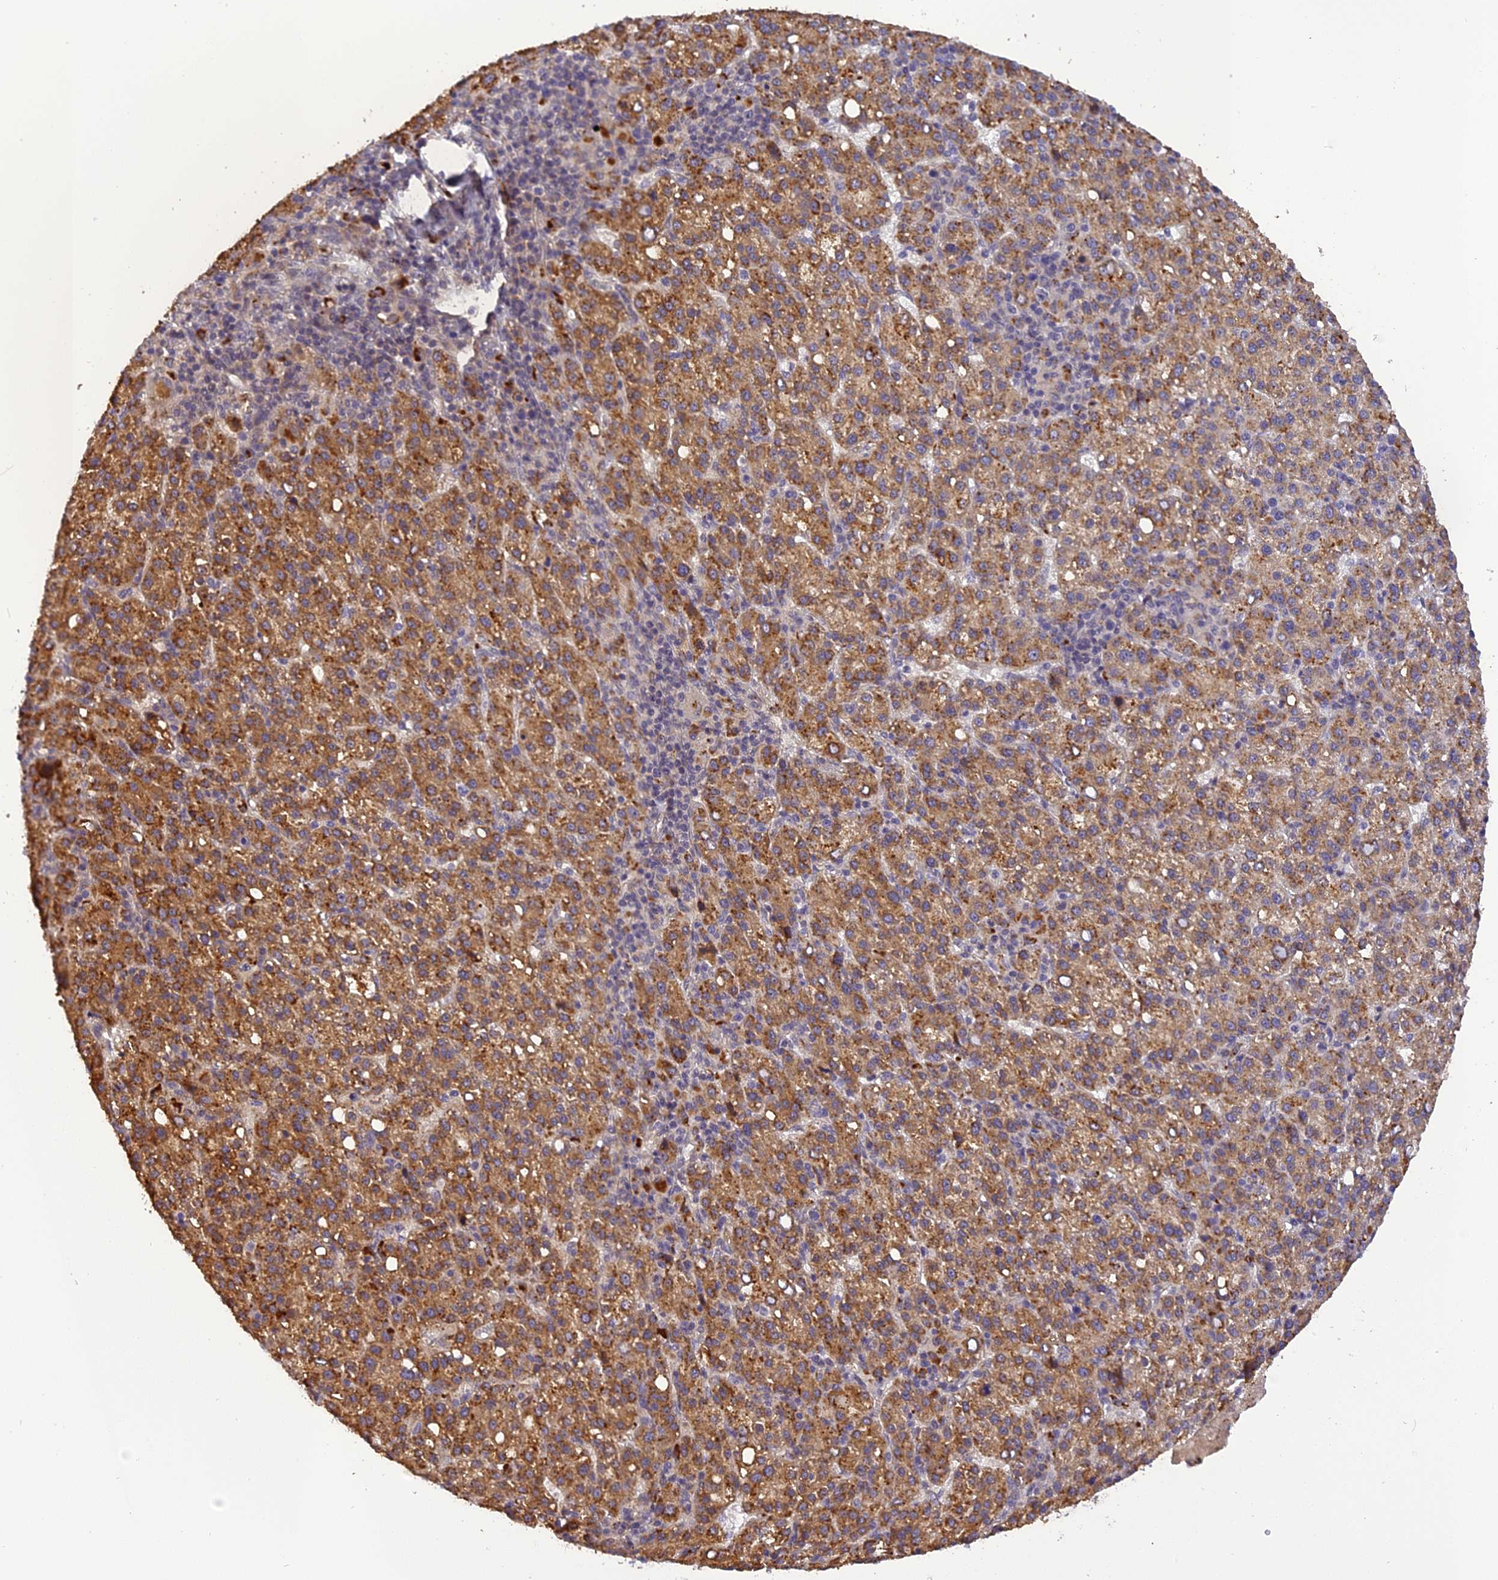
{"staining": {"intensity": "moderate", "quantity": ">75%", "location": "cytoplasmic/membranous"}, "tissue": "liver cancer", "cell_type": "Tumor cells", "image_type": "cancer", "snomed": [{"axis": "morphology", "description": "Carcinoma, Hepatocellular, NOS"}, {"axis": "topography", "description": "Liver"}], "caption": "IHC photomicrograph of neoplastic tissue: human liver cancer stained using IHC displays medium levels of moderate protein expression localized specifically in the cytoplasmic/membranous of tumor cells, appearing as a cytoplasmic/membranous brown color.", "gene": "FNIP2", "patient": {"sex": "female", "age": 58}}